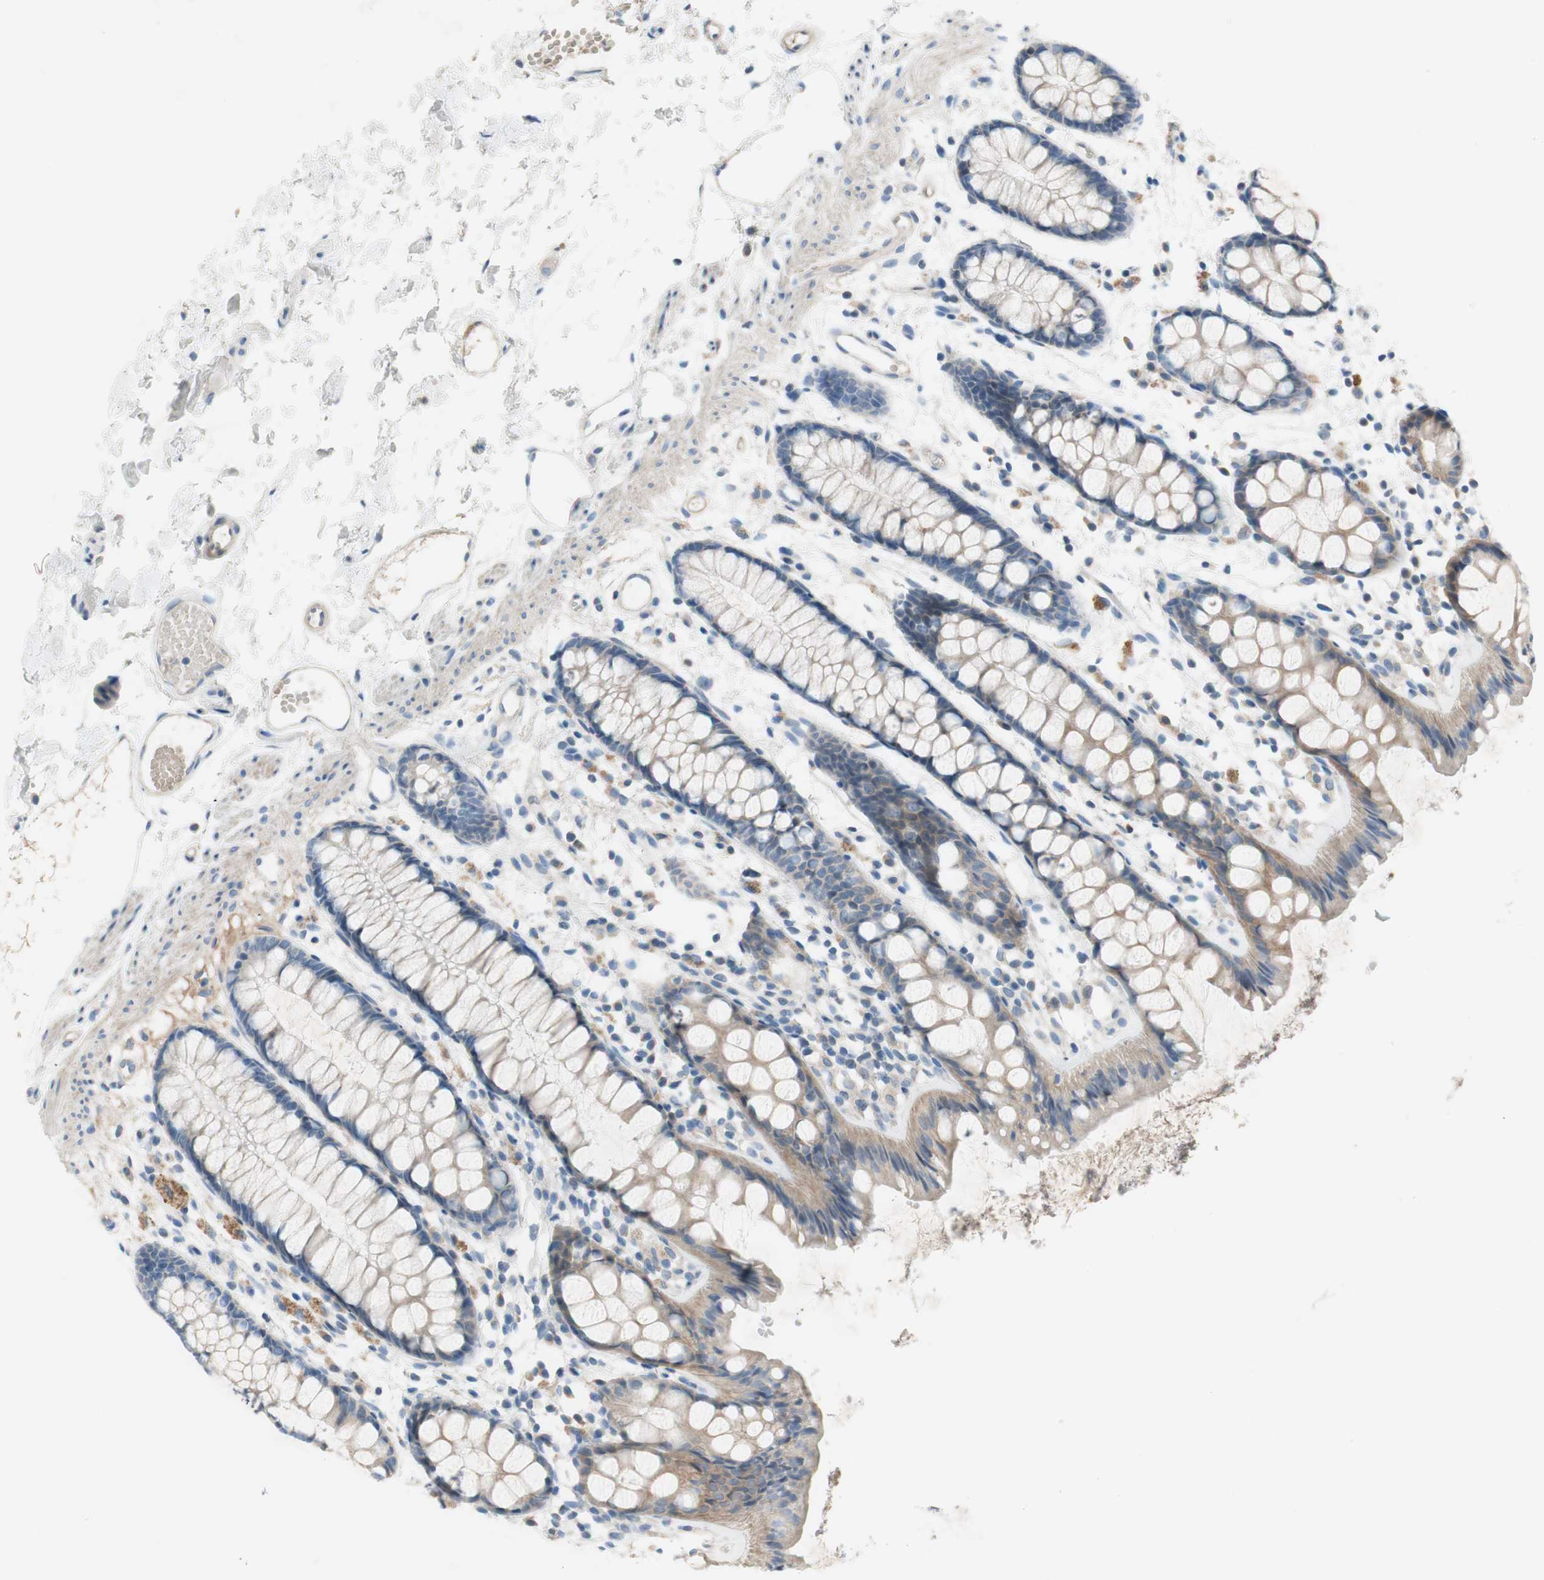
{"staining": {"intensity": "weak", "quantity": ">75%", "location": "cytoplasmic/membranous"}, "tissue": "rectum", "cell_type": "Glandular cells", "image_type": "normal", "snomed": [{"axis": "morphology", "description": "Normal tissue, NOS"}, {"axis": "topography", "description": "Rectum"}], "caption": "Immunohistochemical staining of normal rectum demonstrates >75% levels of weak cytoplasmic/membranous protein positivity in about >75% of glandular cells.", "gene": "FDFT1", "patient": {"sex": "female", "age": 66}}